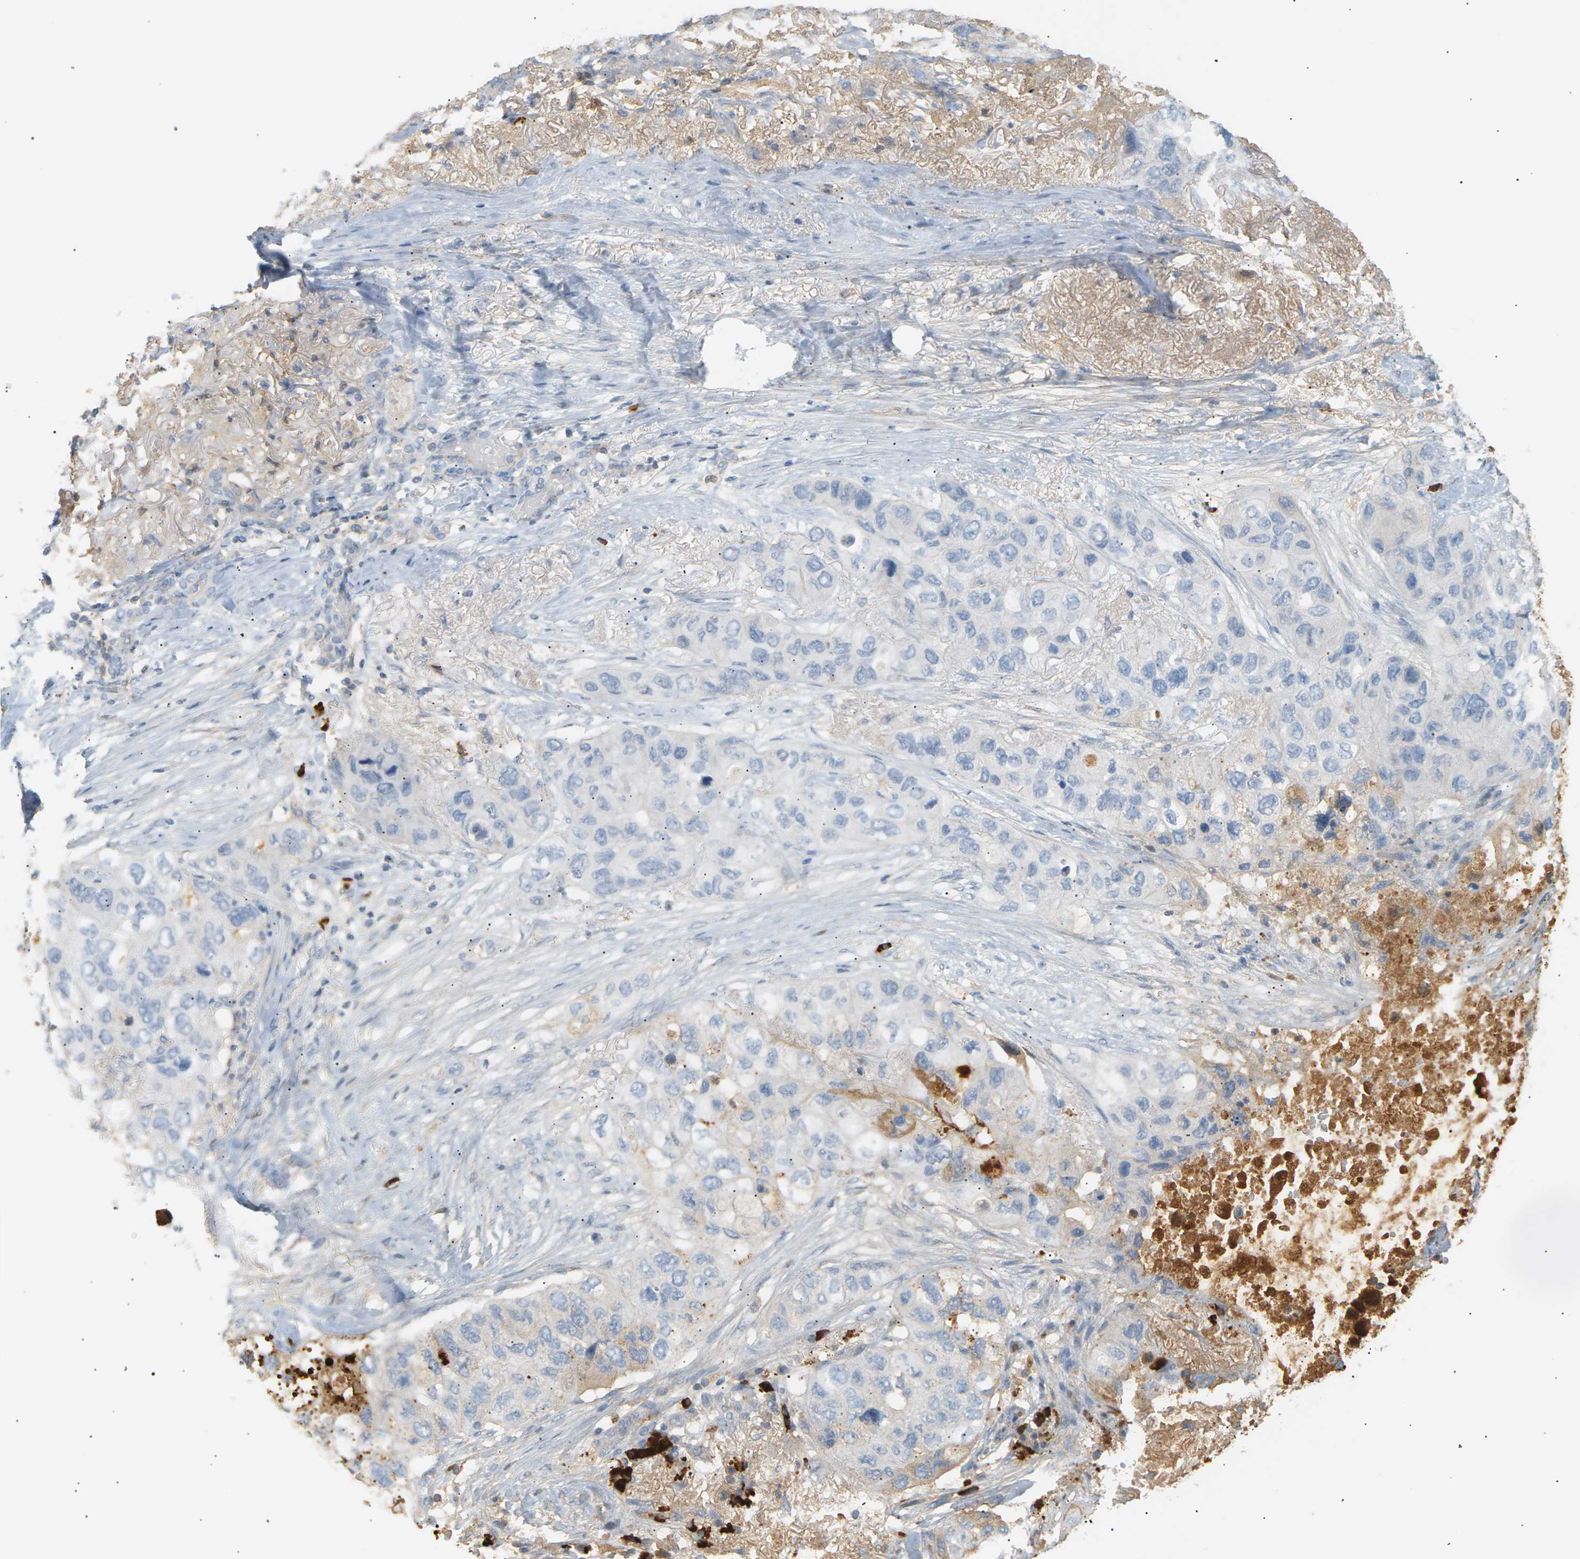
{"staining": {"intensity": "negative", "quantity": "none", "location": "none"}, "tissue": "lung cancer", "cell_type": "Tumor cells", "image_type": "cancer", "snomed": [{"axis": "morphology", "description": "Squamous cell carcinoma, NOS"}, {"axis": "topography", "description": "Lung"}], "caption": "High power microscopy photomicrograph of an IHC histopathology image of squamous cell carcinoma (lung), revealing no significant positivity in tumor cells.", "gene": "IGLC3", "patient": {"sex": "female", "age": 73}}